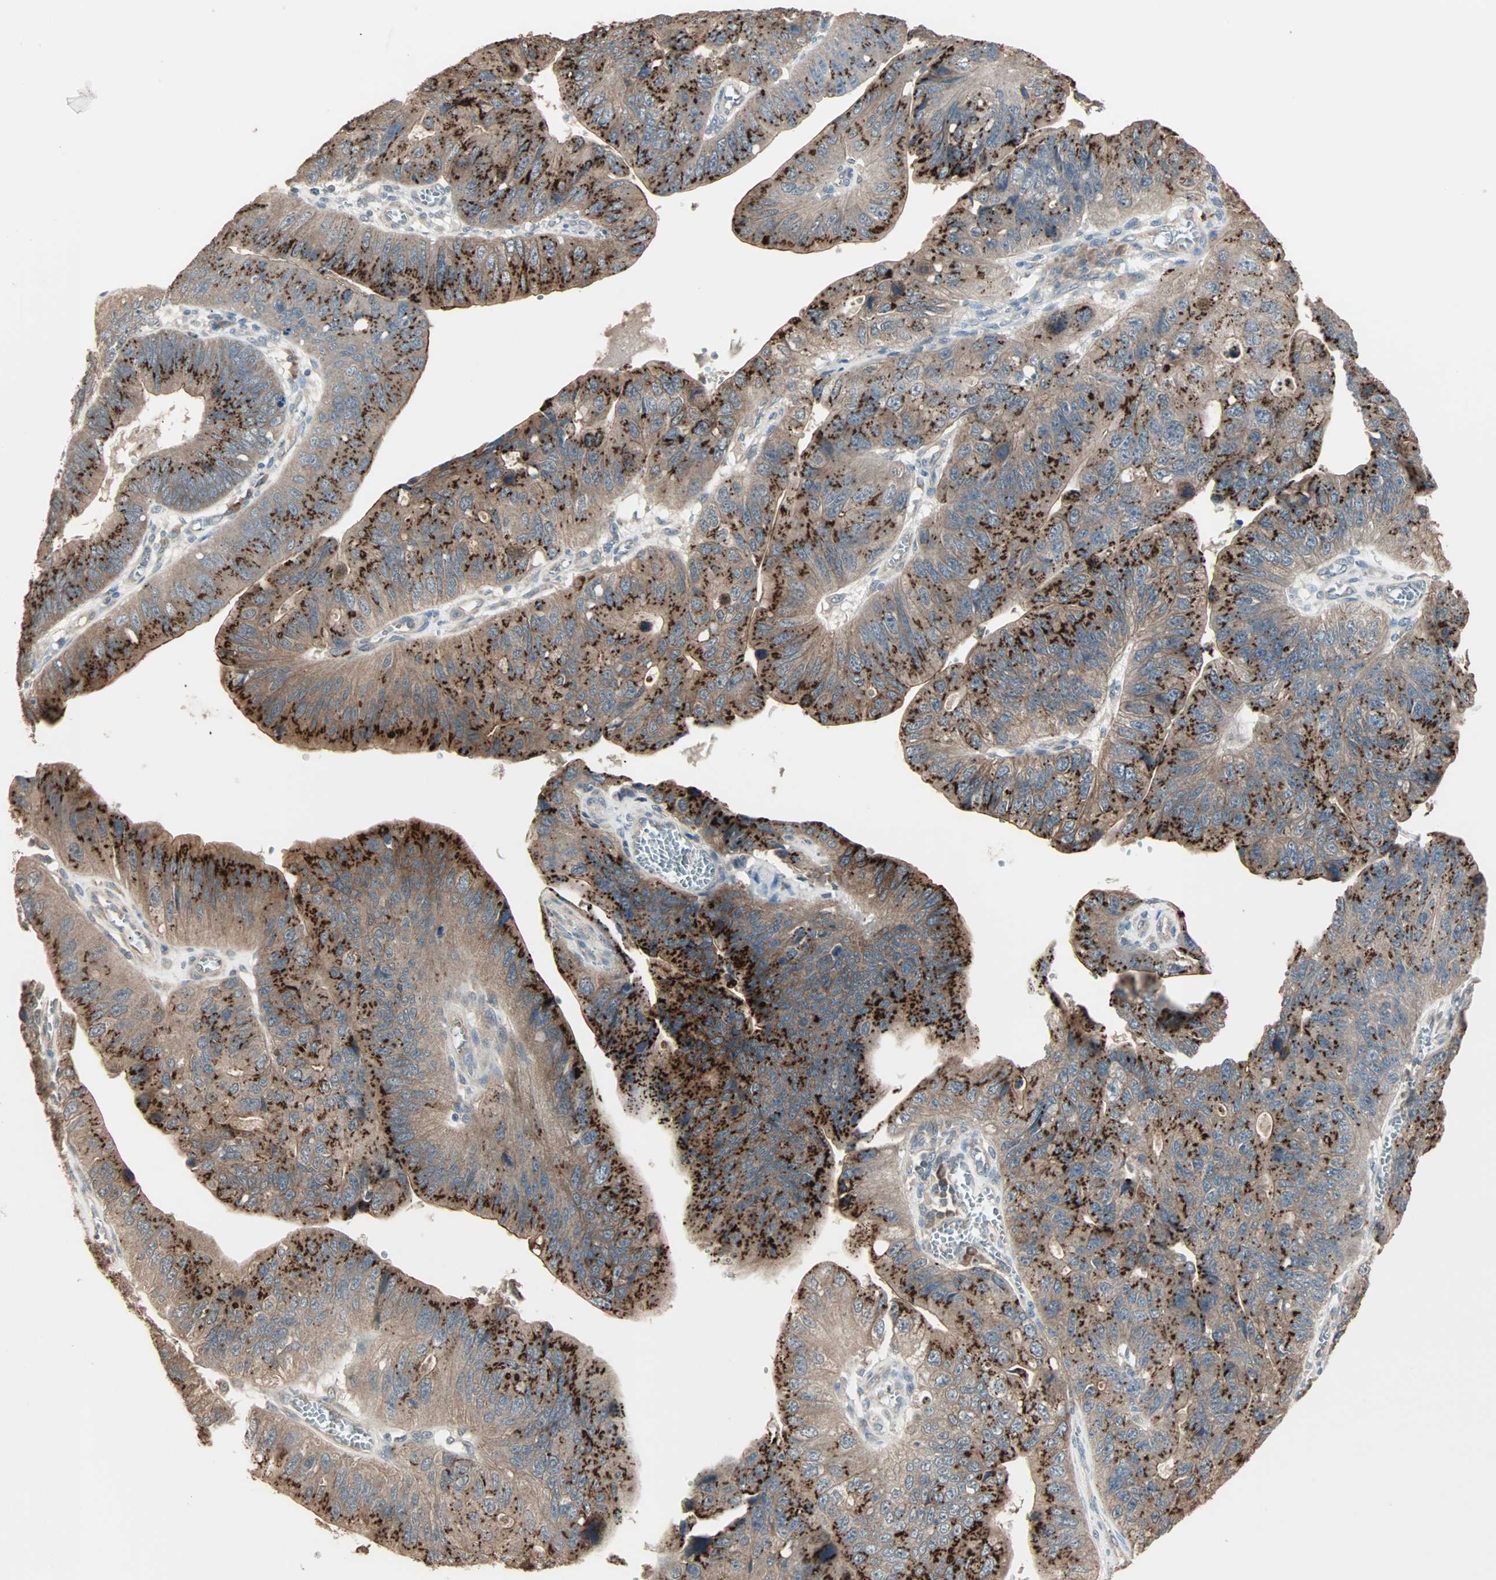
{"staining": {"intensity": "strong", "quantity": ">75%", "location": "cytoplasmic/membranous"}, "tissue": "stomach cancer", "cell_type": "Tumor cells", "image_type": "cancer", "snomed": [{"axis": "morphology", "description": "Adenocarcinoma, NOS"}, {"axis": "topography", "description": "Stomach"}], "caption": "An immunohistochemistry (IHC) histopathology image of tumor tissue is shown. Protein staining in brown labels strong cytoplasmic/membranous positivity in stomach cancer (adenocarcinoma) within tumor cells. (DAB (3,3'-diaminobenzidine) = brown stain, brightfield microscopy at high magnification).", "gene": "GALNT3", "patient": {"sex": "male", "age": 59}}